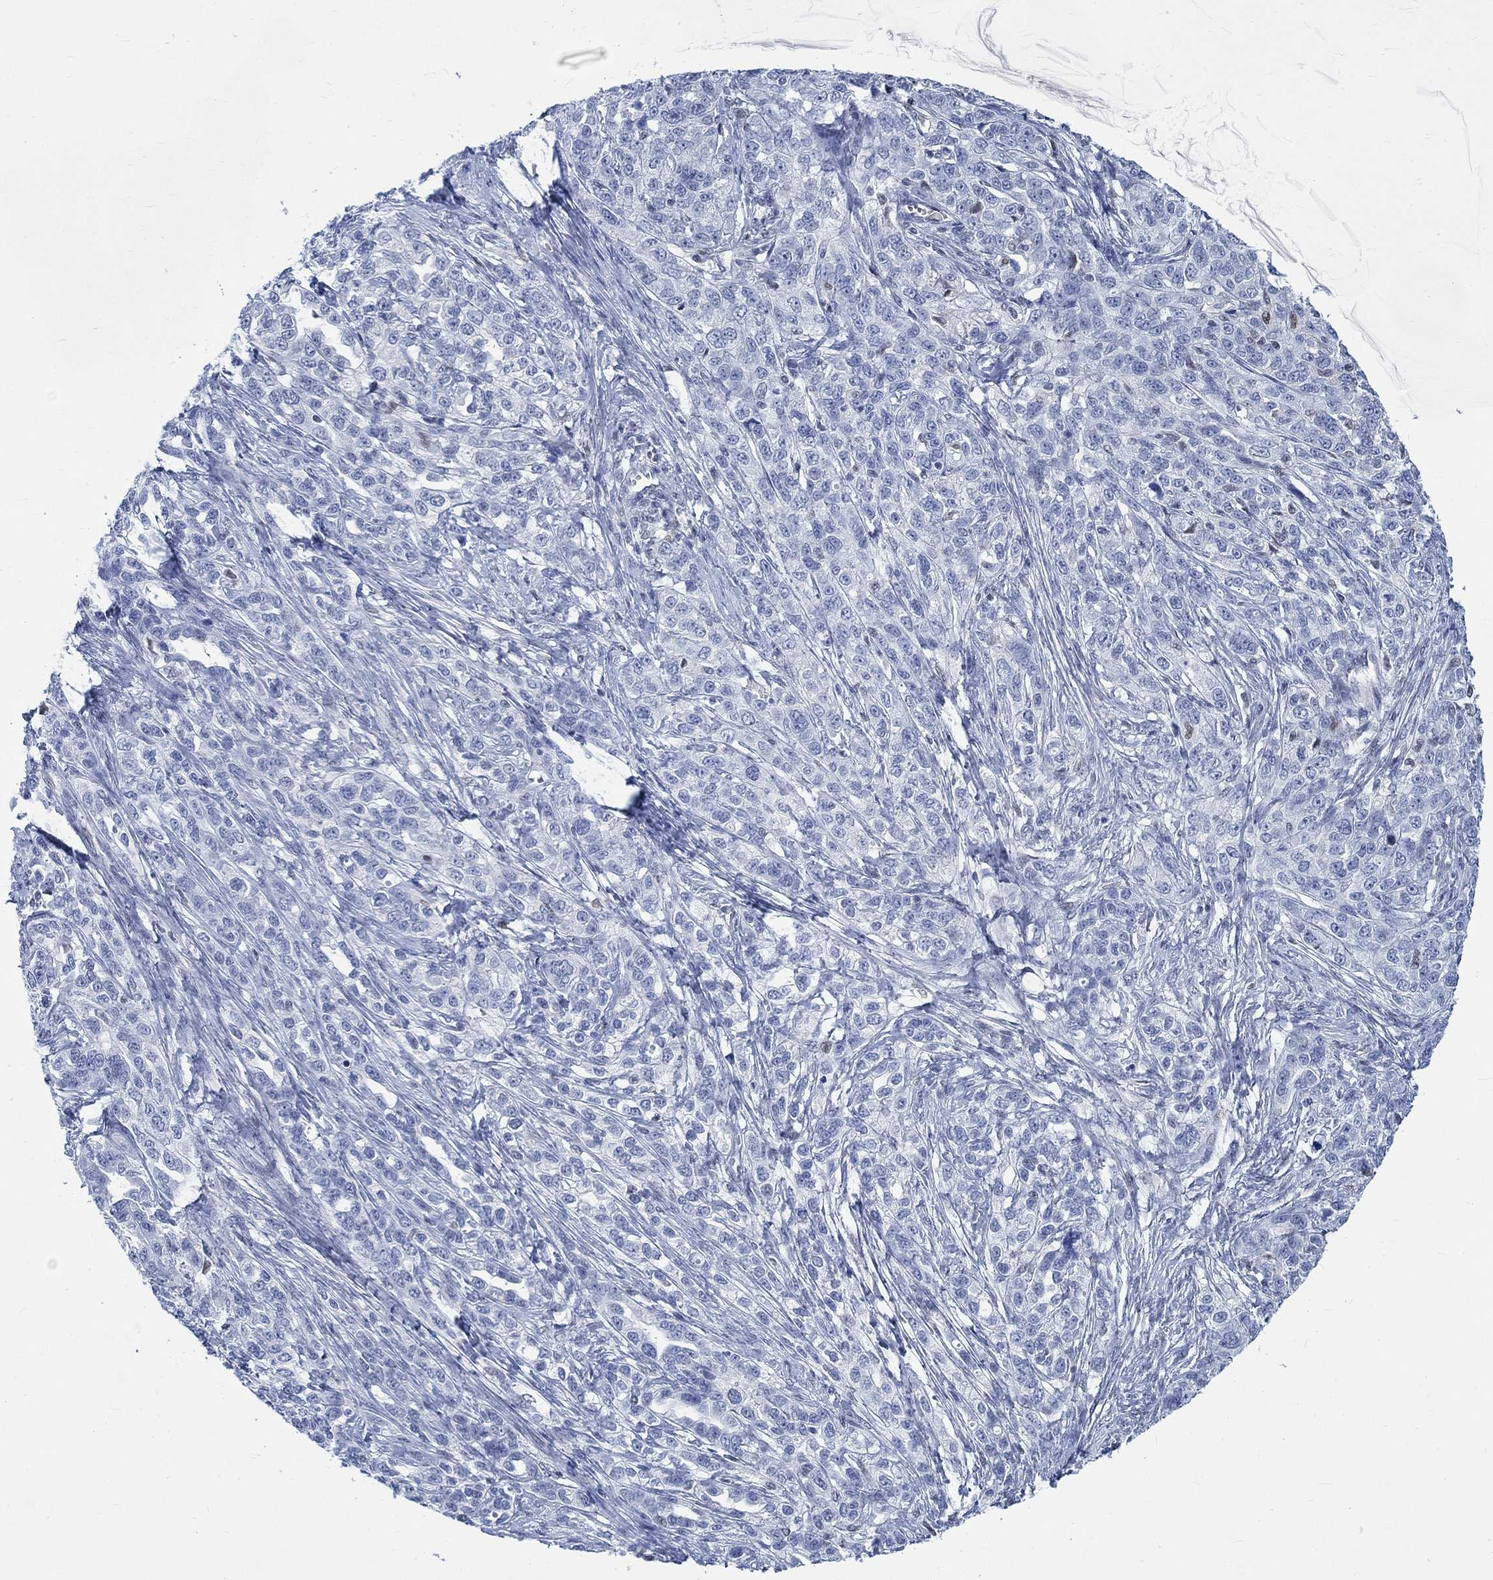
{"staining": {"intensity": "negative", "quantity": "none", "location": "none"}, "tissue": "ovarian cancer", "cell_type": "Tumor cells", "image_type": "cancer", "snomed": [{"axis": "morphology", "description": "Cystadenocarcinoma, serous, NOS"}, {"axis": "topography", "description": "Ovary"}], "caption": "Histopathology image shows no protein positivity in tumor cells of ovarian cancer (serous cystadenocarcinoma) tissue.", "gene": "KCNH8", "patient": {"sex": "female", "age": 71}}